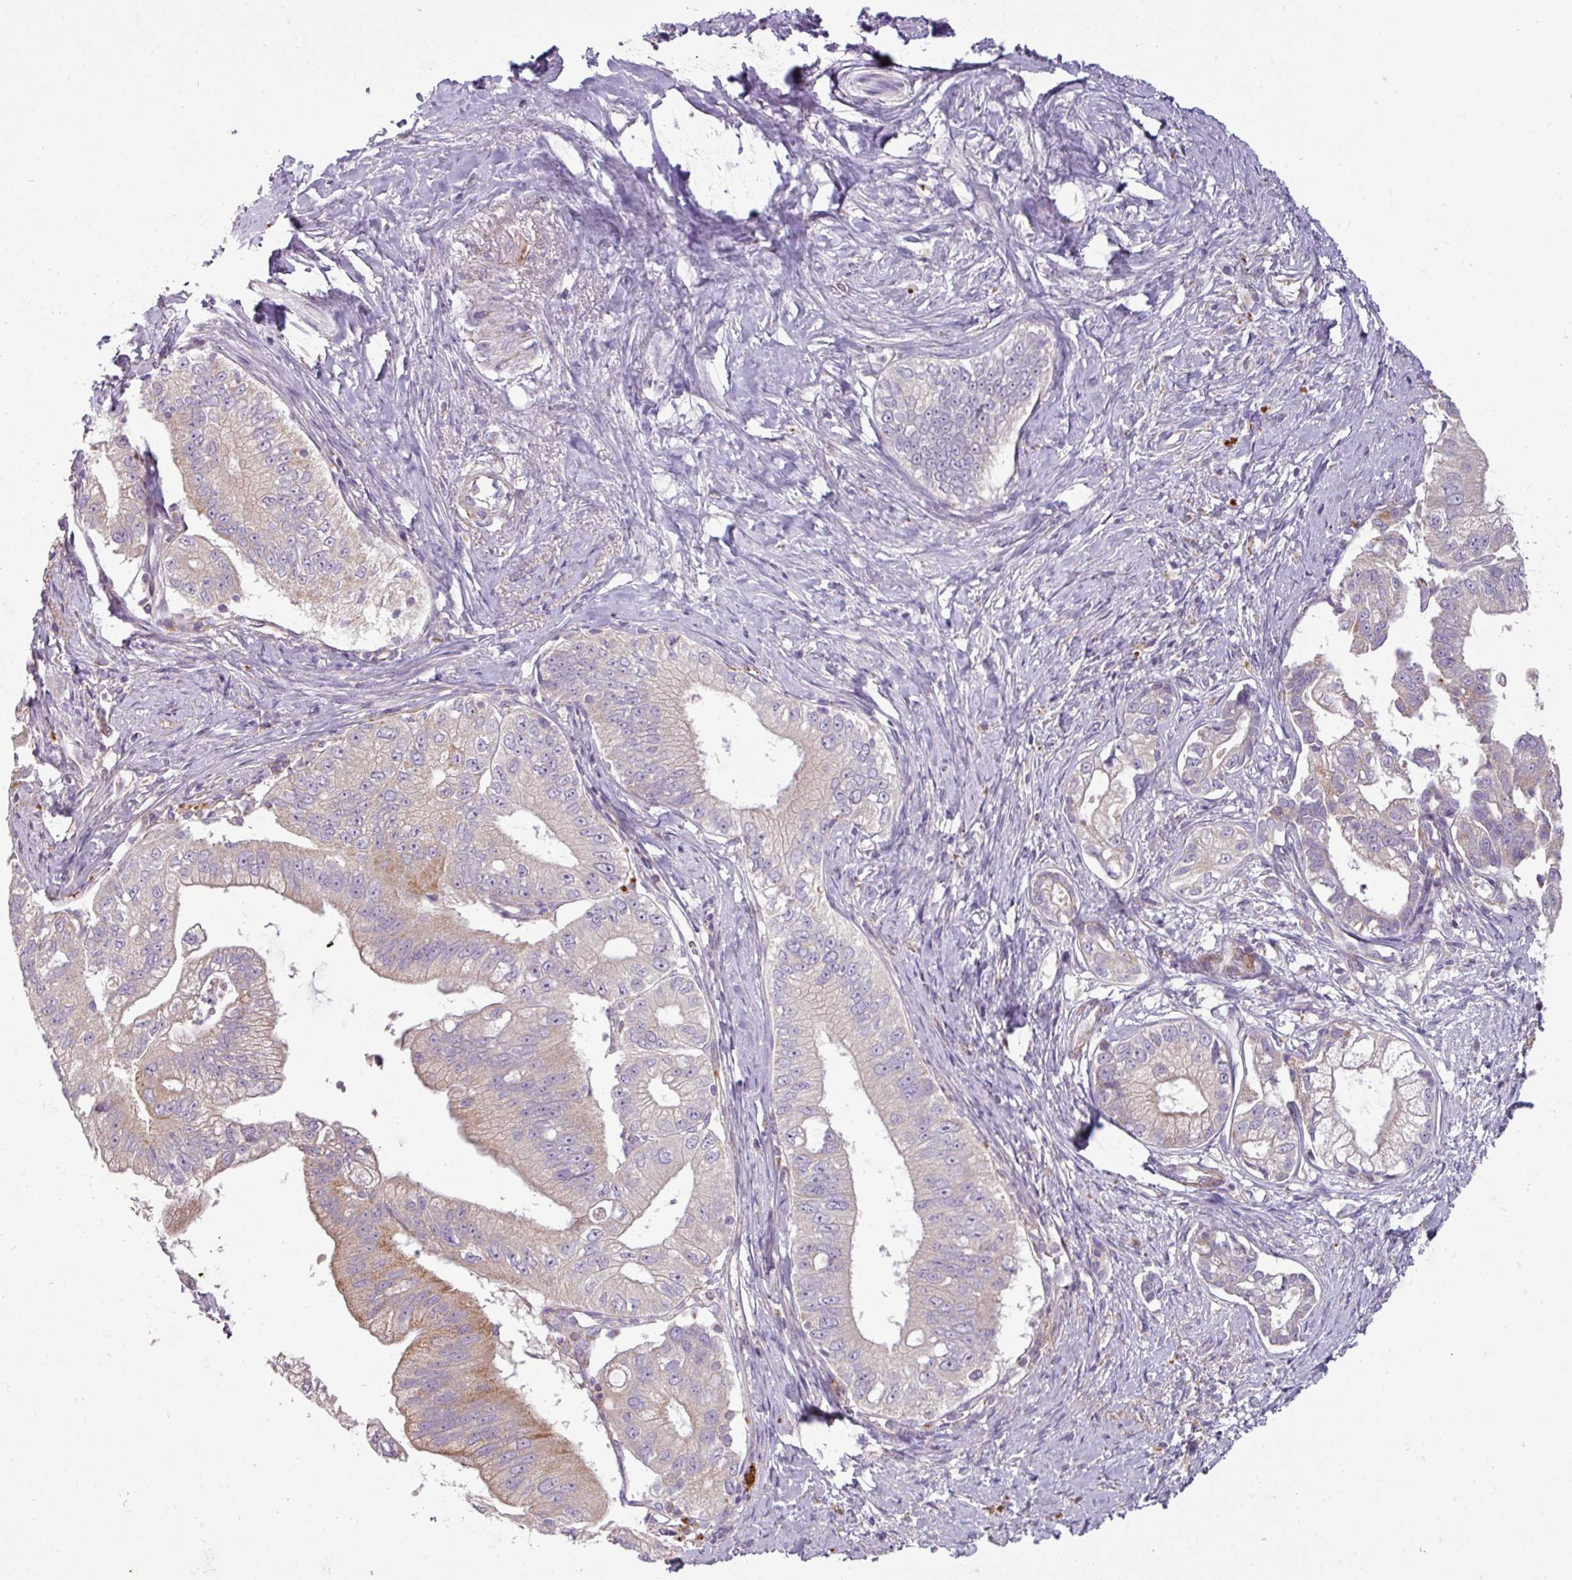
{"staining": {"intensity": "weak", "quantity": "25%-75%", "location": "cytoplasmic/membranous"}, "tissue": "pancreatic cancer", "cell_type": "Tumor cells", "image_type": "cancer", "snomed": [{"axis": "morphology", "description": "Adenocarcinoma, NOS"}, {"axis": "topography", "description": "Pancreas"}], "caption": "Adenocarcinoma (pancreatic) stained for a protein (brown) reveals weak cytoplasmic/membranous positive expression in approximately 25%-75% of tumor cells.", "gene": "PNMA6A", "patient": {"sex": "male", "age": 70}}